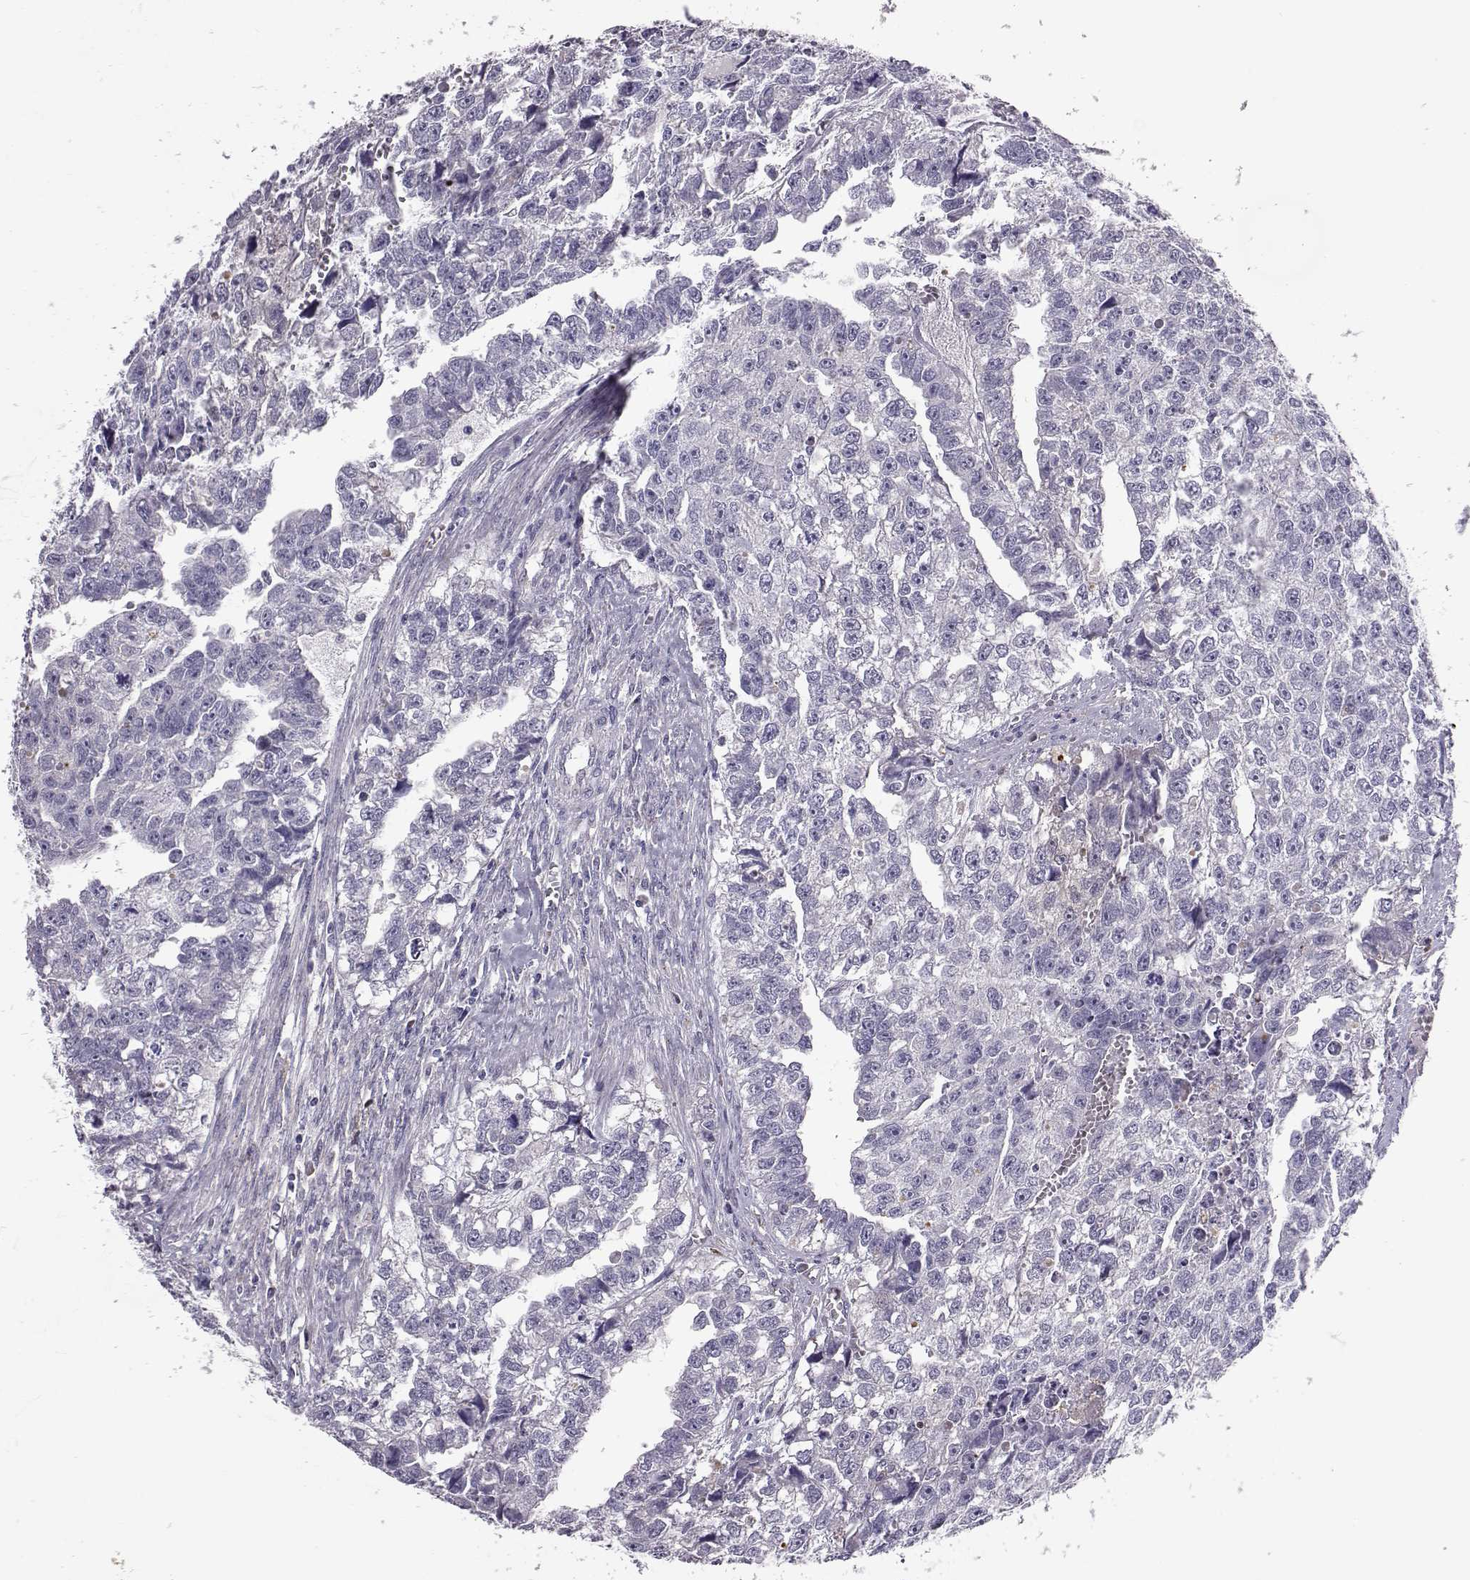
{"staining": {"intensity": "negative", "quantity": "none", "location": "none"}, "tissue": "testis cancer", "cell_type": "Tumor cells", "image_type": "cancer", "snomed": [{"axis": "morphology", "description": "Carcinoma, Embryonal, NOS"}, {"axis": "morphology", "description": "Teratoma, malignant, NOS"}, {"axis": "topography", "description": "Testis"}], "caption": "IHC of testis cancer (embryonal carcinoma) reveals no positivity in tumor cells.", "gene": "ADGRG5", "patient": {"sex": "male", "age": 44}}